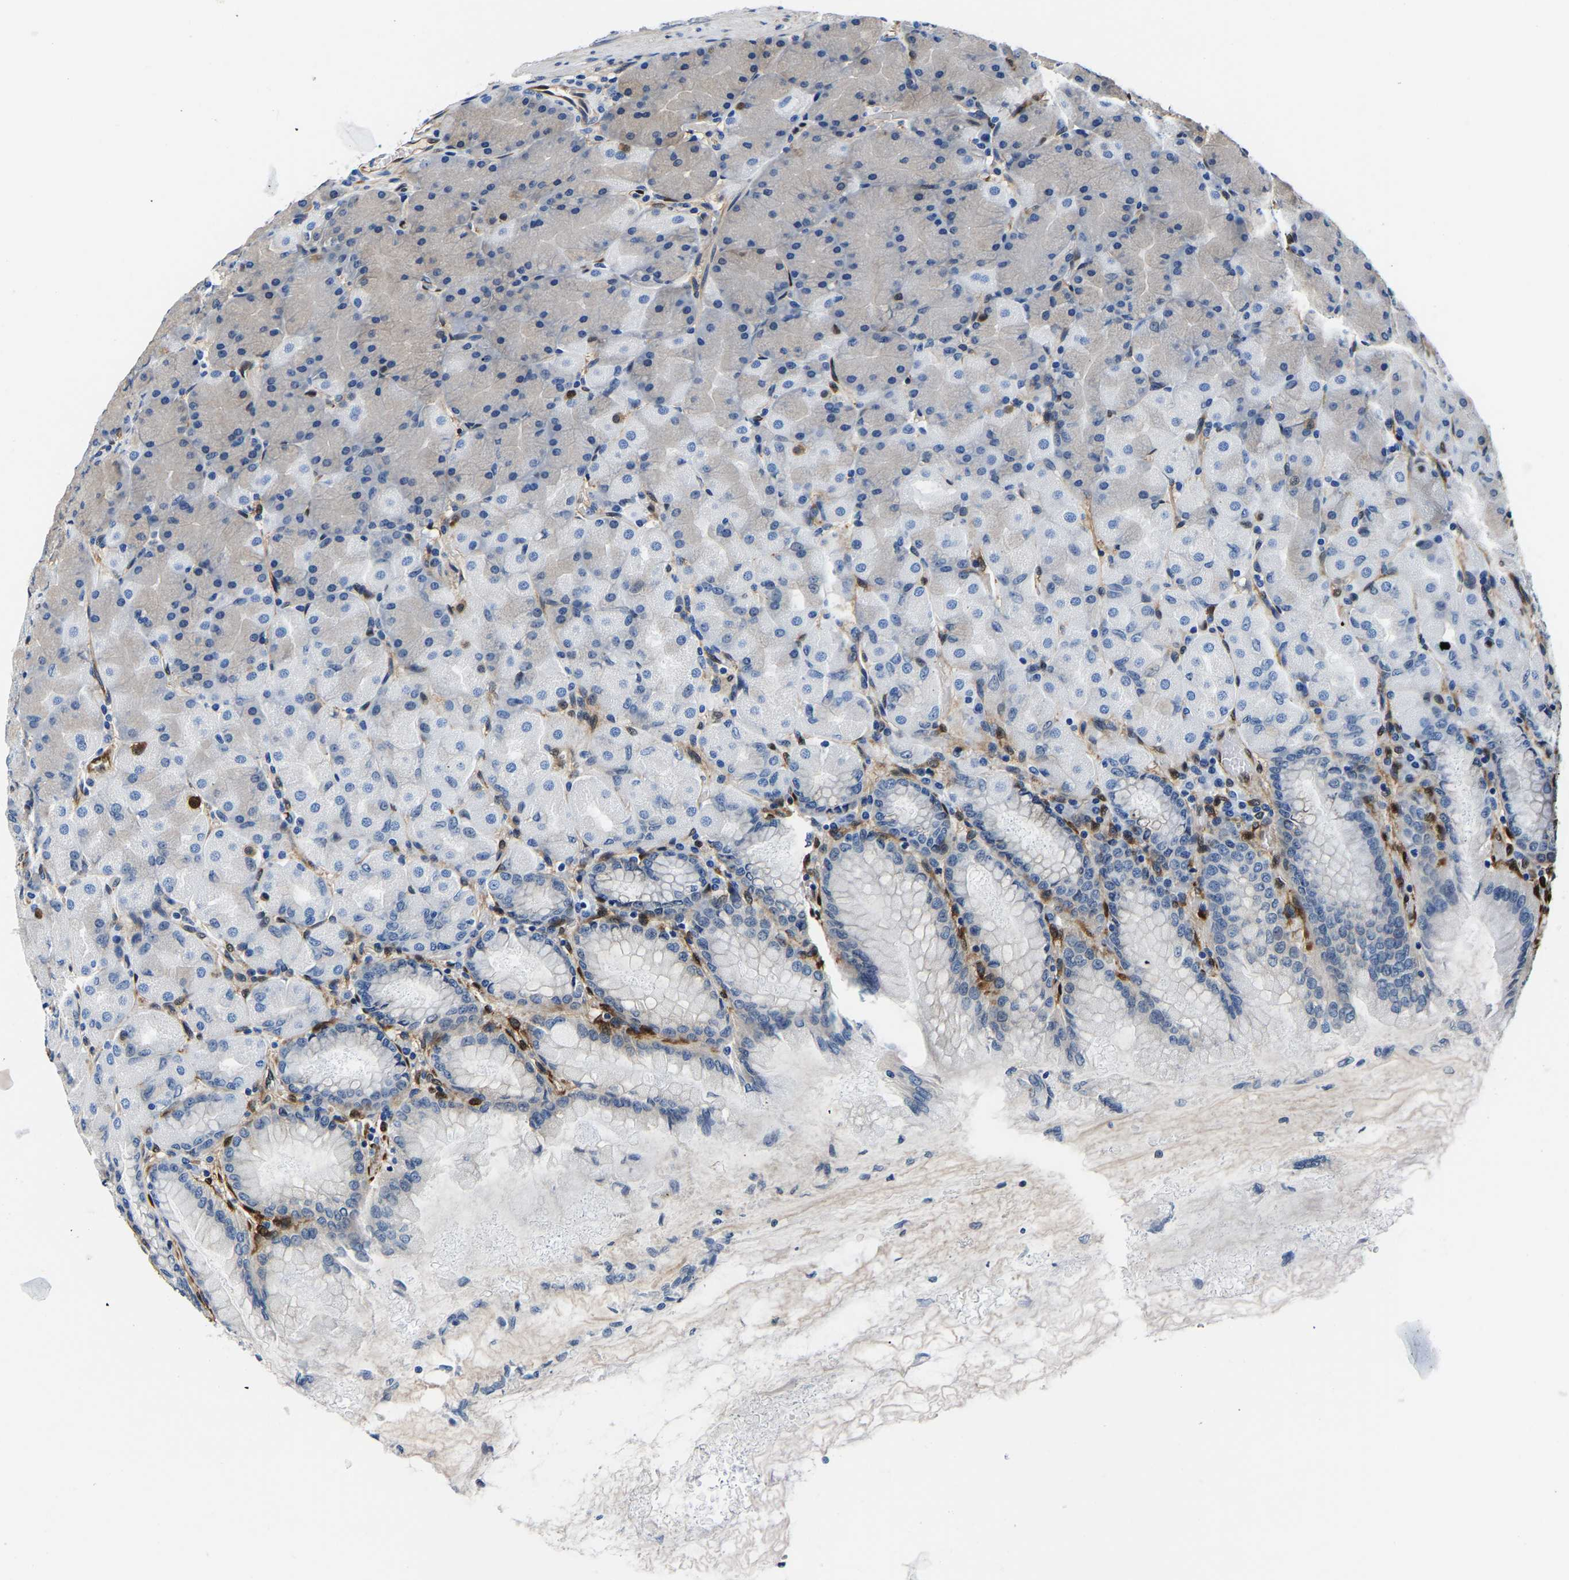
{"staining": {"intensity": "weak", "quantity": "<25%", "location": "cytoplasmic/membranous"}, "tissue": "stomach", "cell_type": "Glandular cells", "image_type": "normal", "snomed": [{"axis": "morphology", "description": "Normal tissue, NOS"}, {"axis": "topography", "description": "Stomach, upper"}], "caption": "Human stomach stained for a protein using immunohistochemistry (IHC) displays no expression in glandular cells.", "gene": "S100A13", "patient": {"sex": "female", "age": 56}}